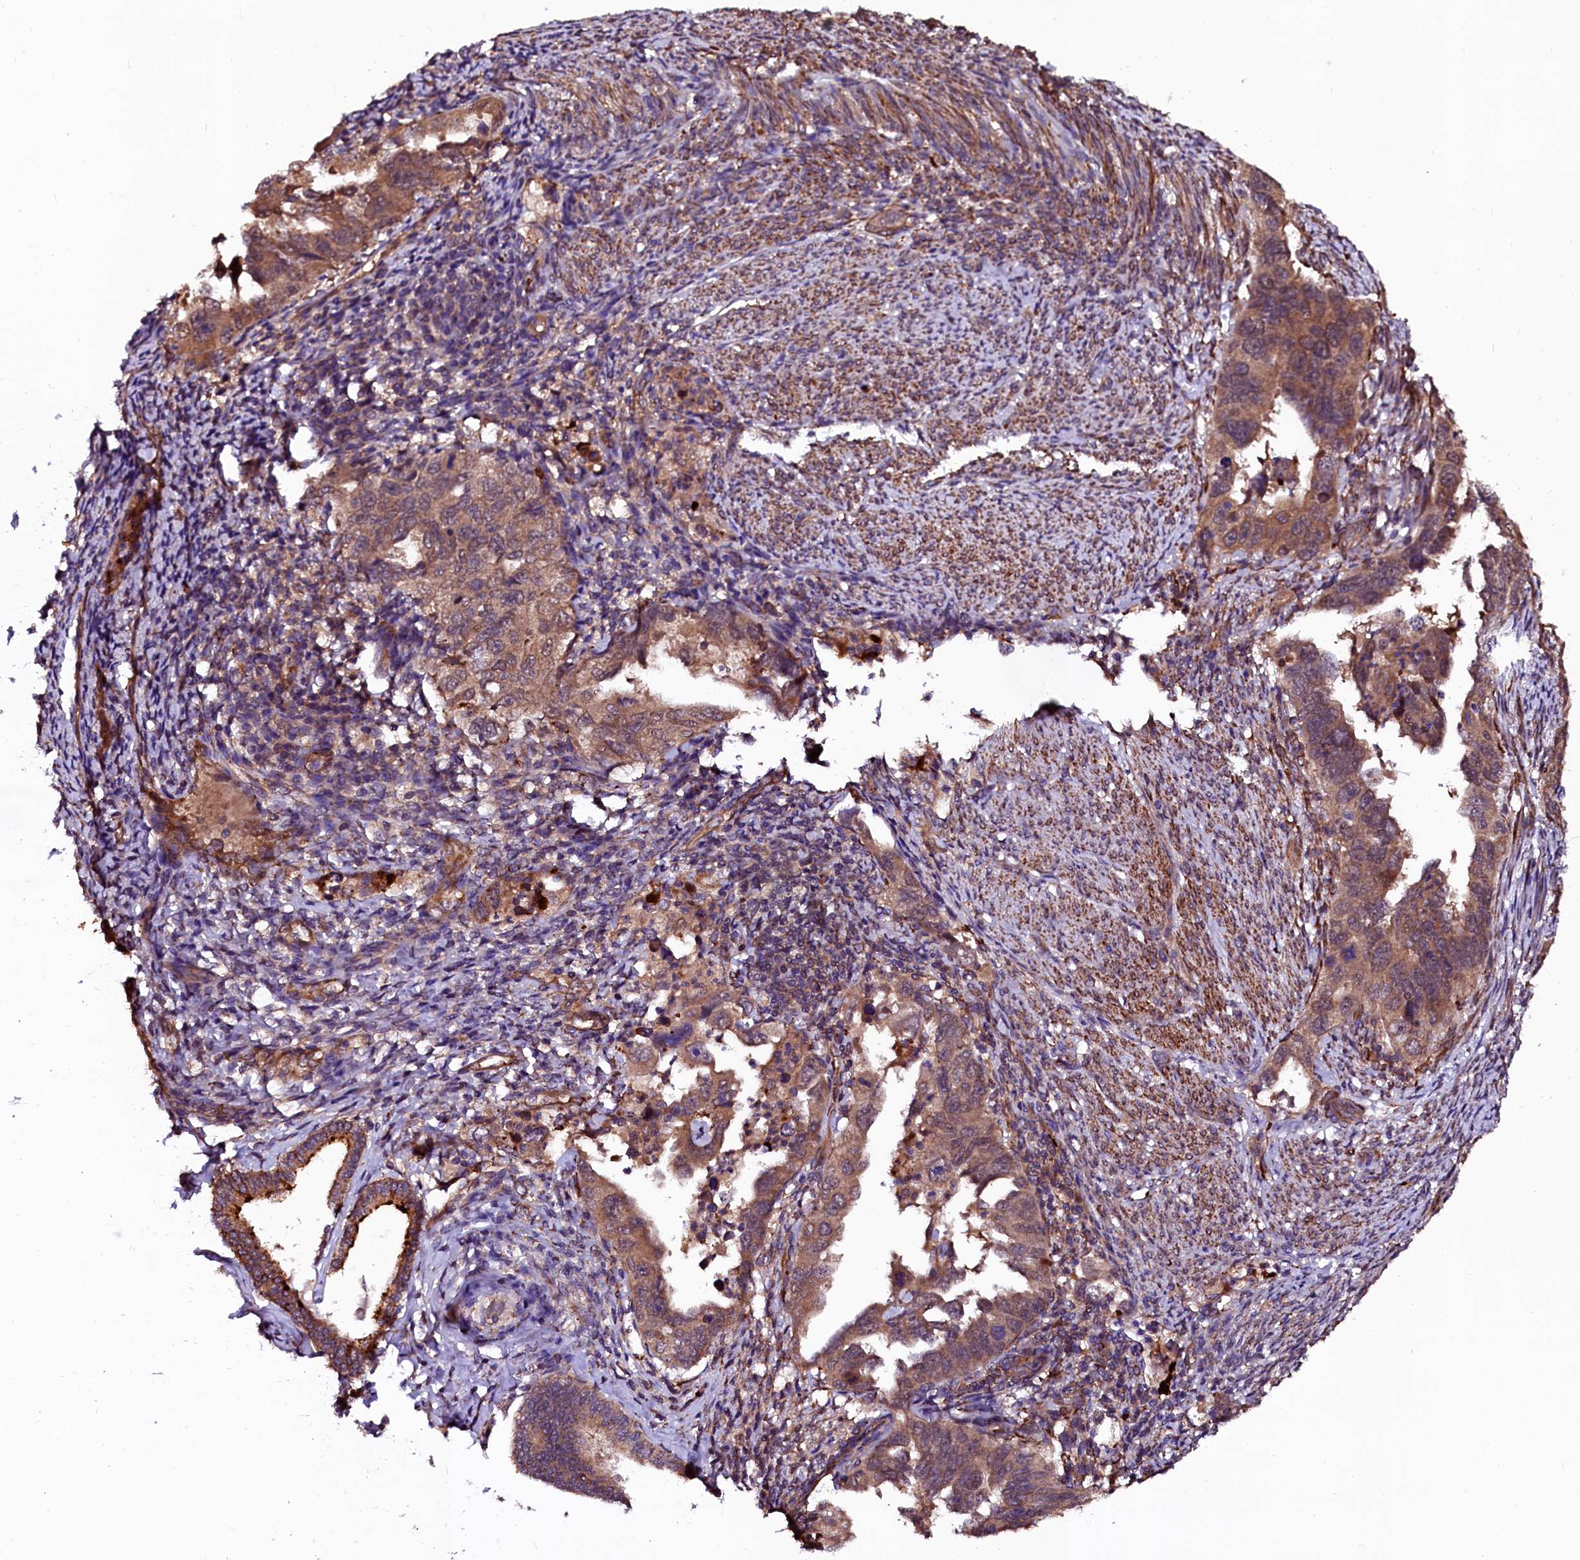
{"staining": {"intensity": "moderate", "quantity": ">75%", "location": "cytoplasmic/membranous"}, "tissue": "endometrial cancer", "cell_type": "Tumor cells", "image_type": "cancer", "snomed": [{"axis": "morphology", "description": "Adenocarcinoma, NOS"}, {"axis": "topography", "description": "Endometrium"}], "caption": "This micrograph reveals IHC staining of human endometrial cancer, with medium moderate cytoplasmic/membranous positivity in approximately >75% of tumor cells.", "gene": "N4BP1", "patient": {"sex": "female", "age": 65}}